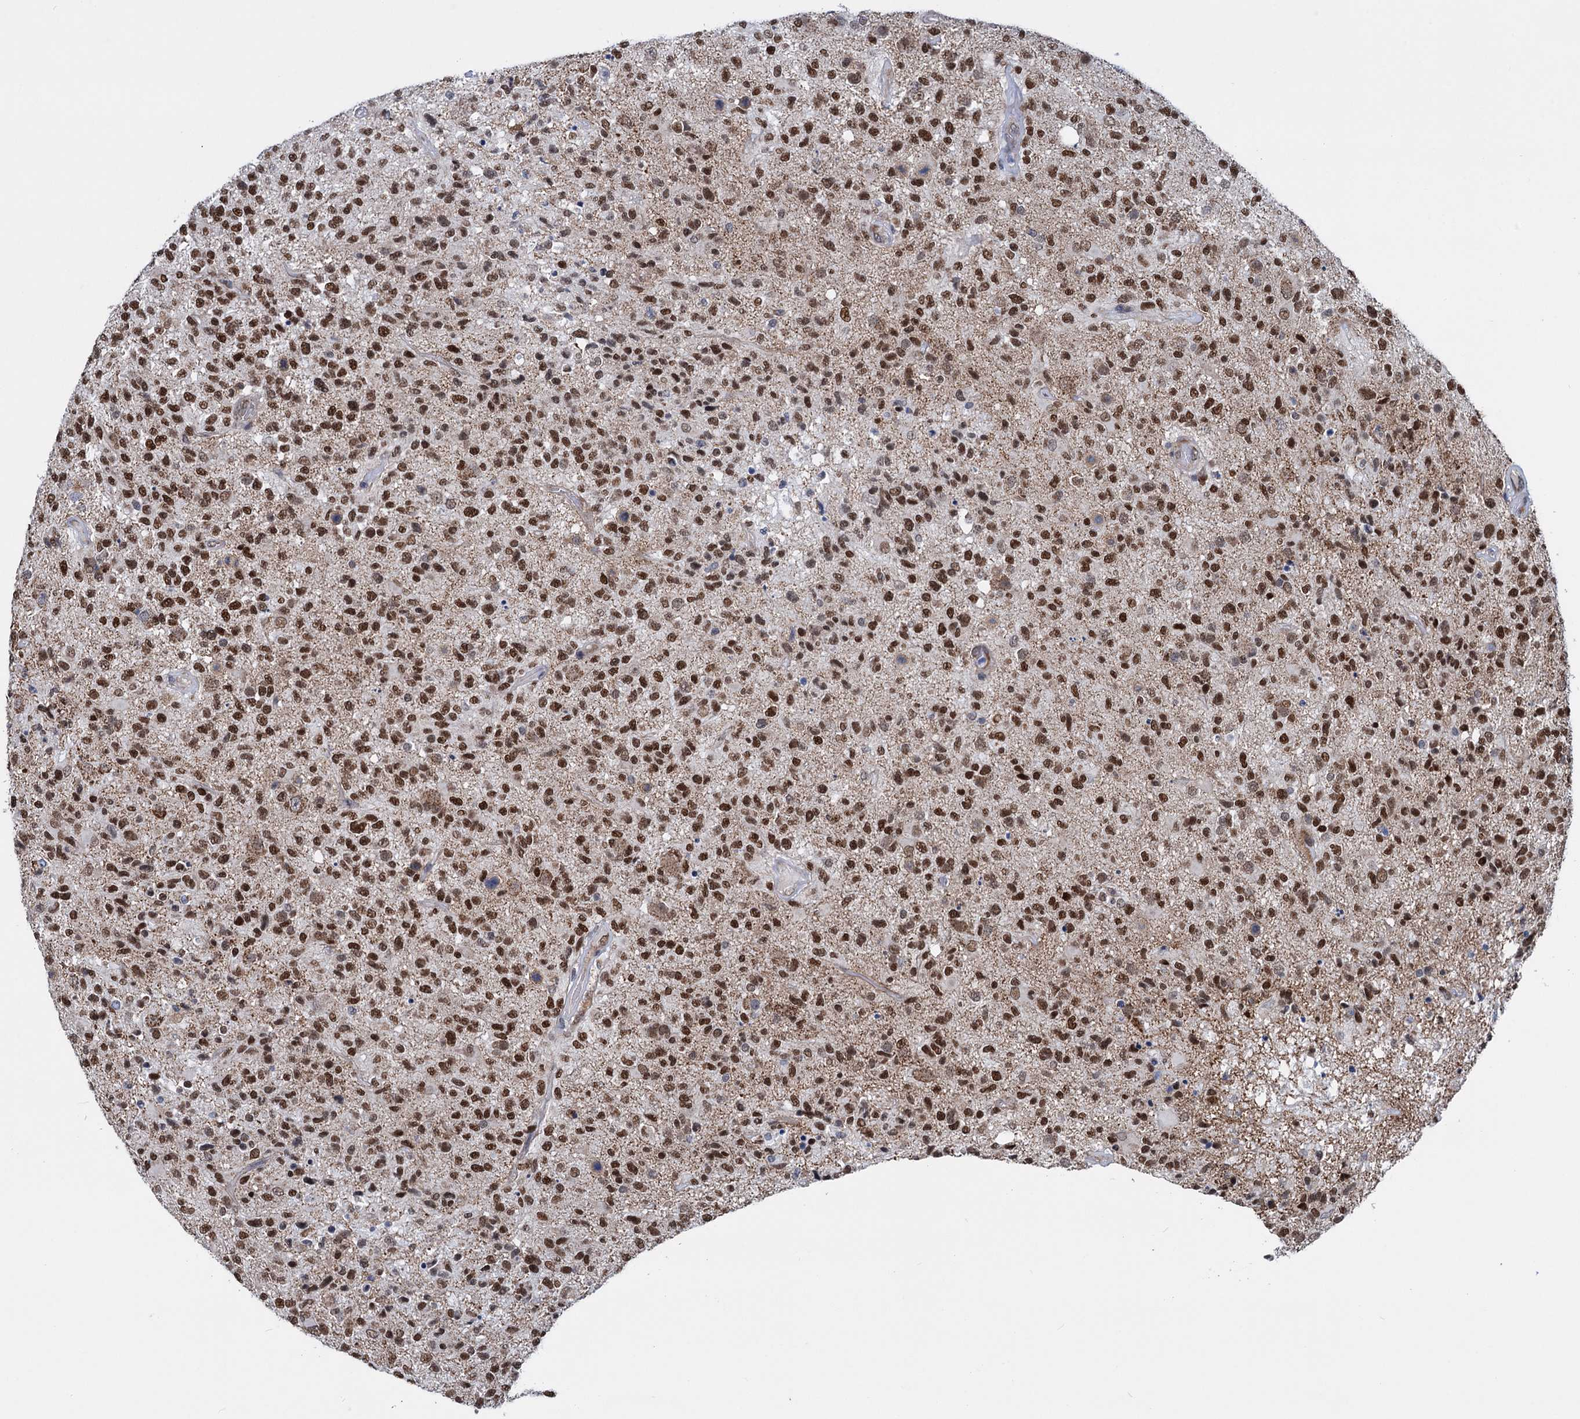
{"staining": {"intensity": "strong", "quantity": ">75%", "location": "nuclear"}, "tissue": "glioma", "cell_type": "Tumor cells", "image_type": "cancer", "snomed": [{"axis": "morphology", "description": "Glioma, malignant, High grade"}, {"axis": "morphology", "description": "Glioblastoma, NOS"}, {"axis": "topography", "description": "Brain"}], "caption": "Human malignant high-grade glioma stained with a brown dye displays strong nuclear positive positivity in approximately >75% of tumor cells.", "gene": "MORN3", "patient": {"sex": "male", "age": 60}}